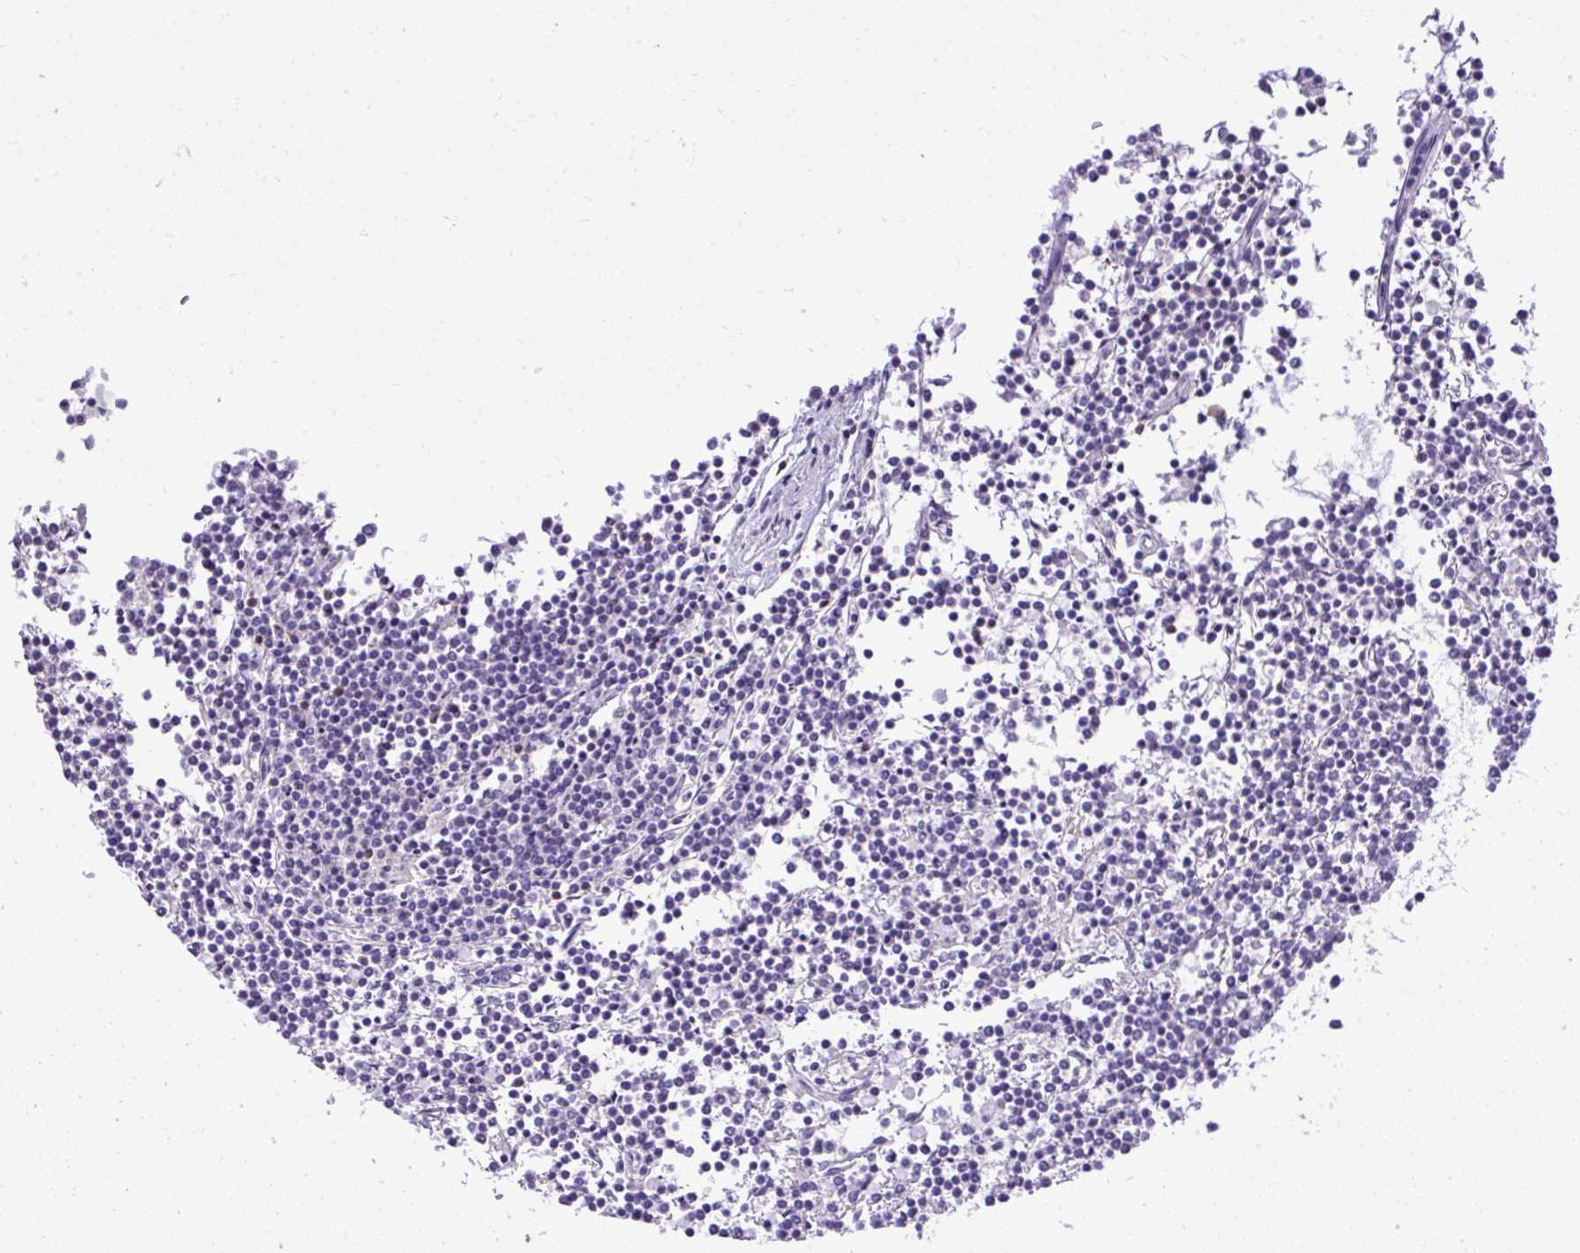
{"staining": {"intensity": "negative", "quantity": "none", "location": "none"}, "tissue": "lymphoma", "cell_type": "Tumor cells", "image_type": "cancer", "snomed": [{"axis": "morphology", "description": "Malignant lymphoma, non-Hodgkin's type, Low grade"}, {"axis": "topography", "description": "Spleen"}], "caption": "Tumor cells show no significant protein expression in low-grade malignant lymphoma, non-Hodgkin's type.", "gene": "ST6GALNAC3", "patient": {"sex": "female", "age": 19}}